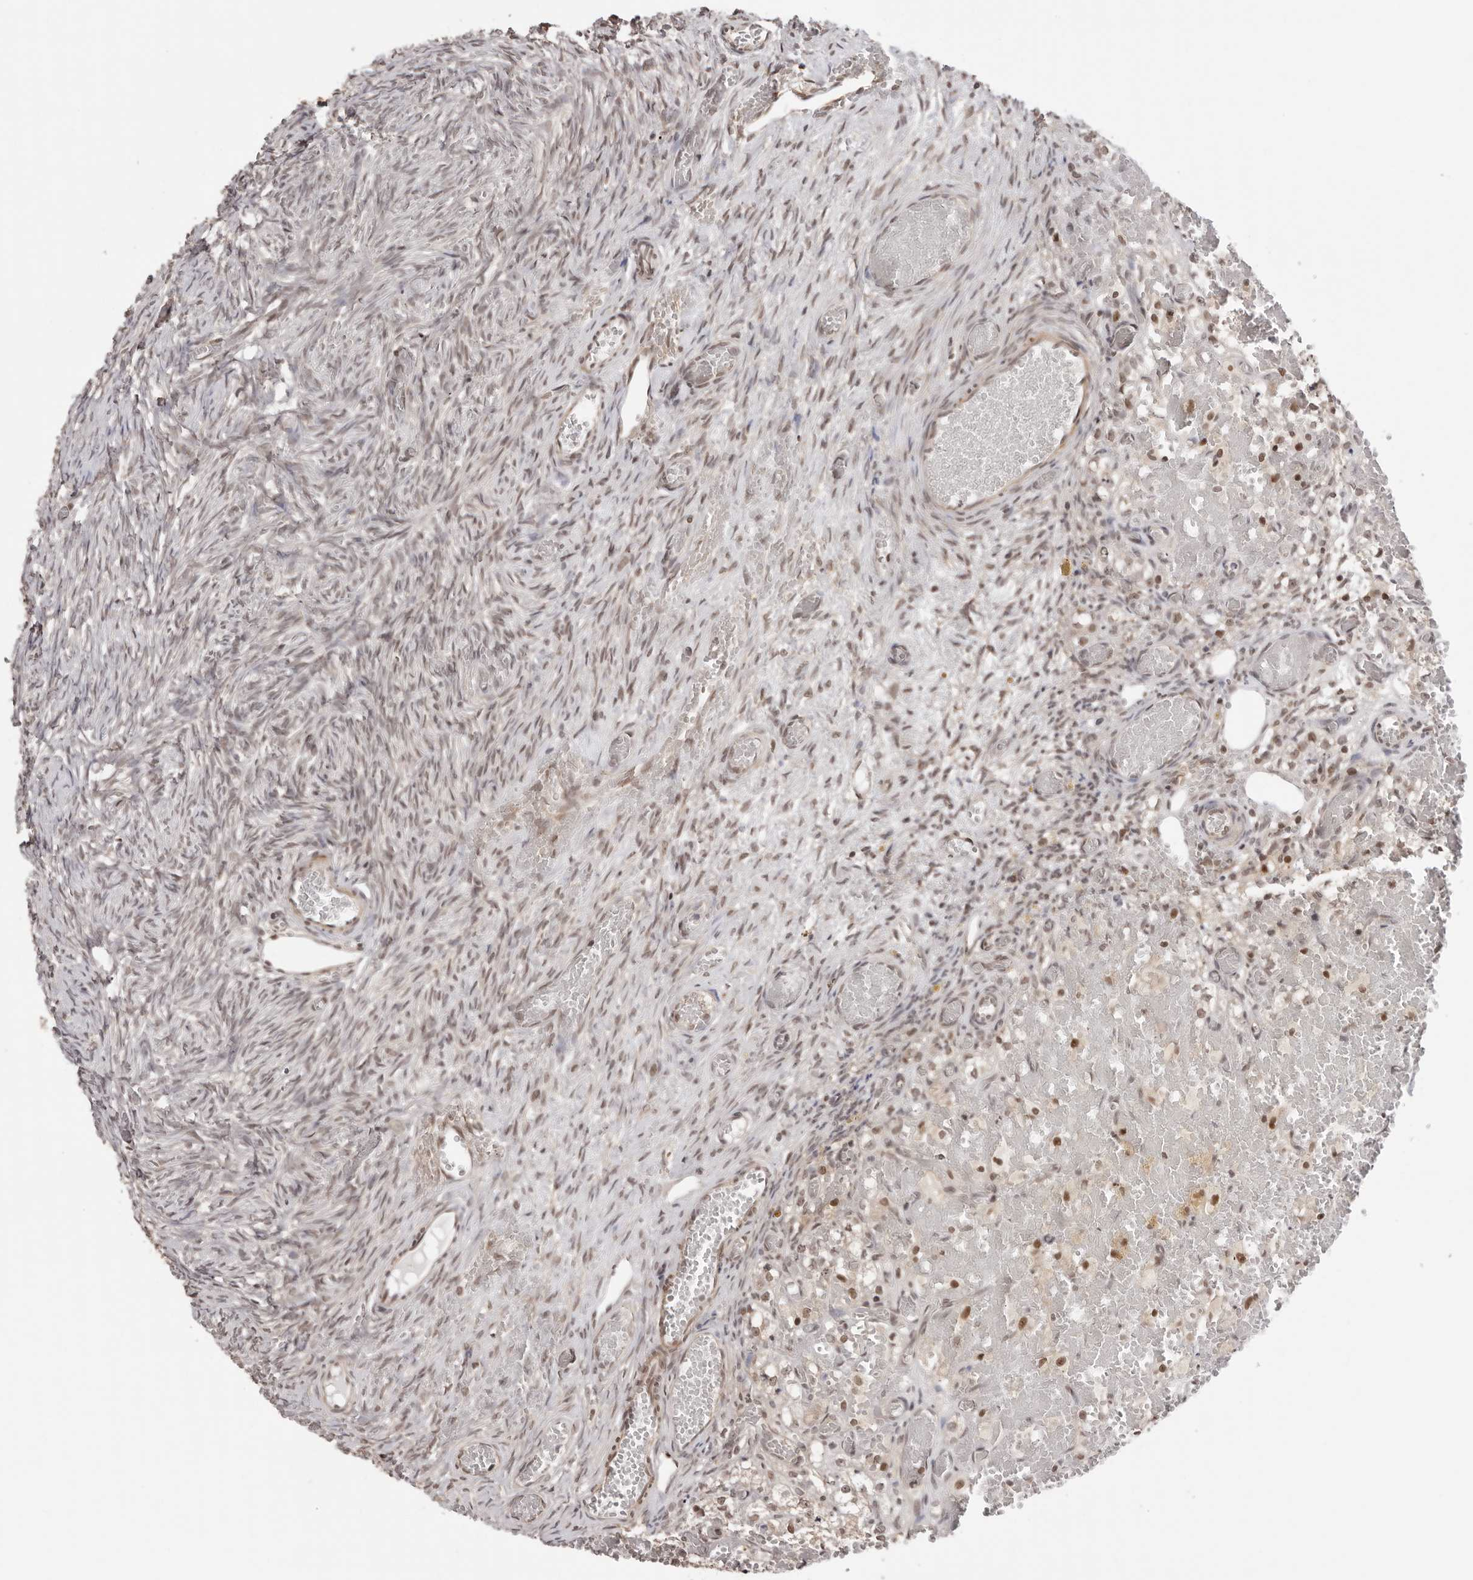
{"staining": {"intensity": "weak", "quantity": "25%-75%", "location": "nuclear"}, "tissue": "ovary", "cell_type": "Ovarian stroma cells", "image_type": "normal", "snomed": [{"axis": "morphology", "description": "Adenocarcinoma, NOS"}, {"axis": "topography", "description": "Endometrium"}], "caption": "Ovary stained with a protein marker reveals weak staining in ovarian stroma cells.", "gene": "SDE2", "patient": {"sex": "female", "age": 32}}